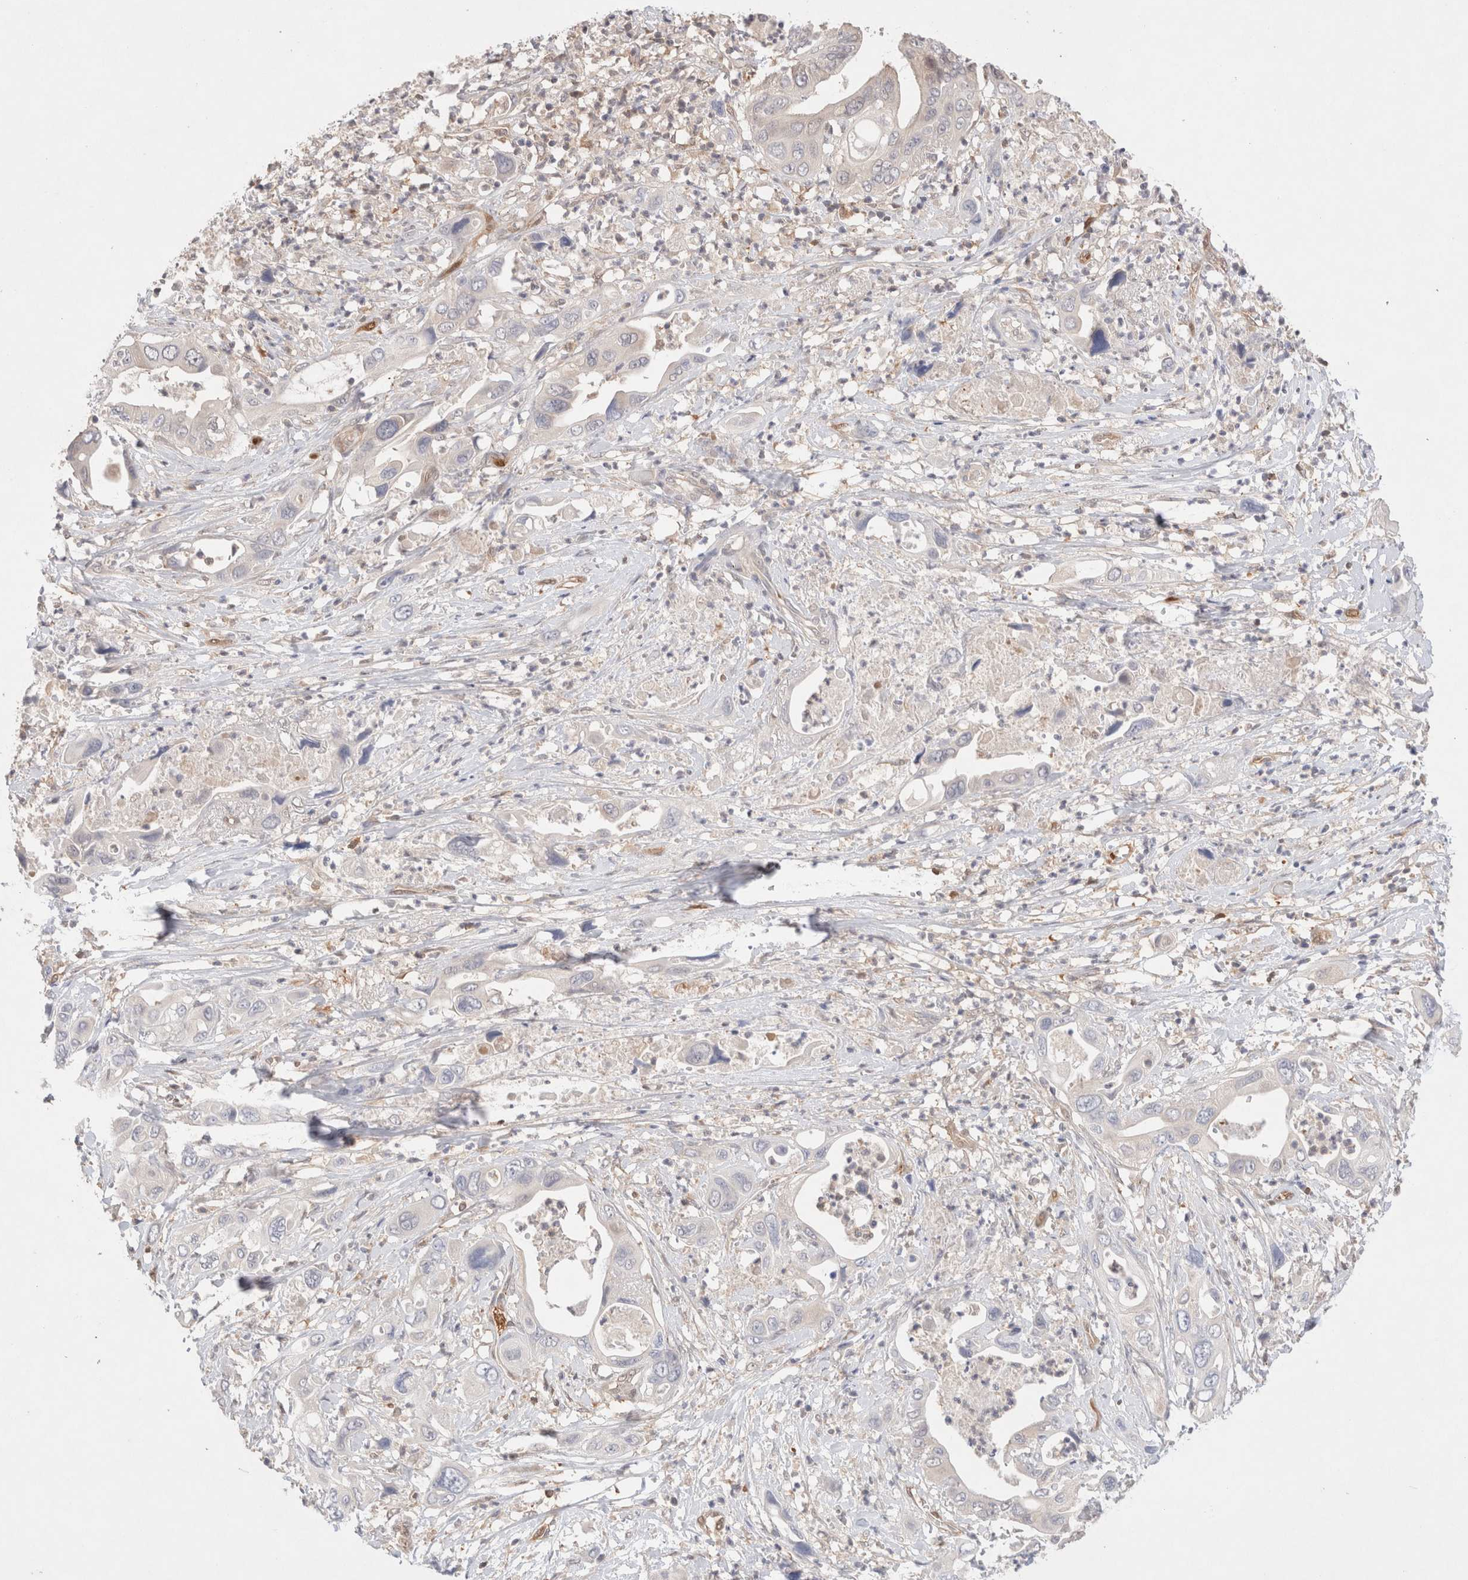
{"staining": {"intensity": "negative", "quantity": "none", "location": "none"}, "tissue": "pancreatic cancer", "cell_type": "Tumor cells", "image_type": "cancer", "snomed": [{"axis": "morphology", "description": "Adenocarcinoma, NOS"}, {"axis": "topography", "description": "Pancreas"}], "caption": "Human adenocarcinoma (pancreatic) stained for a protein using immunohistochemistry (IHC) shows no positivity in tumor cells.", "gene": "STARD10", "patient": {"sex": "male", "age": 66}}